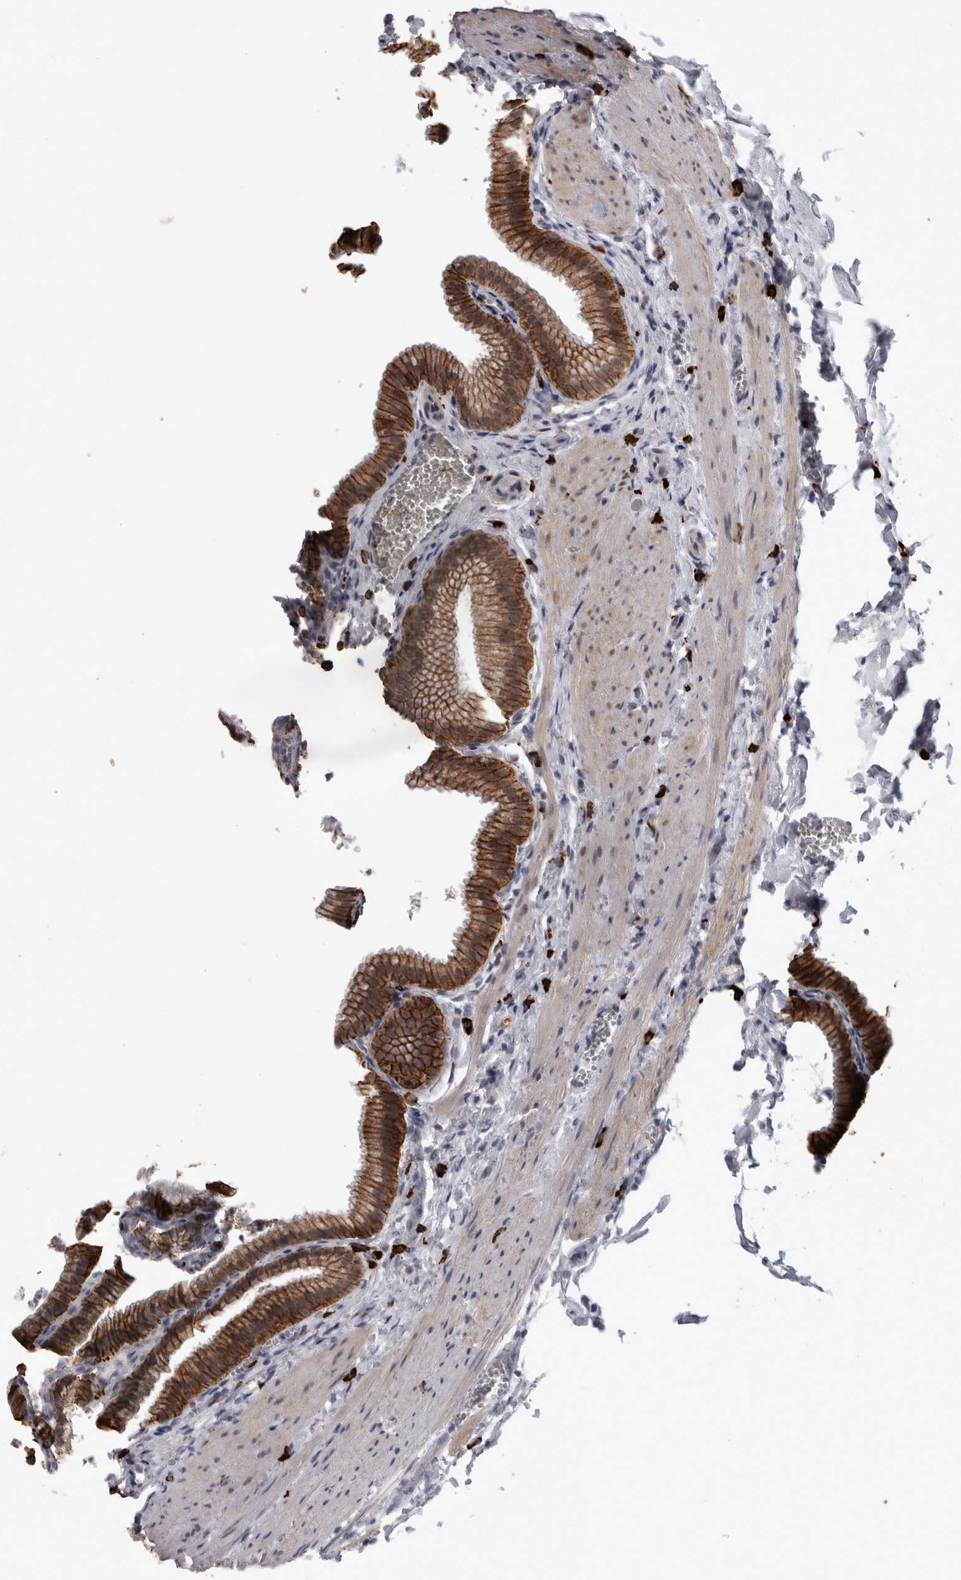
{"staining": {"intensity": "strong", "quantity": ">75%", "location": "cytoplasmic/membranous"}, "tissue": "gallbladder", "cell_type": "Glandular cells", "image_type": "normal", "snomed": [{"axis": "morphology", "description": "Normal tissue, NOS"}, {"axis": "topography", "description": "Gallbladder"}], "caption": "Gallbladder stained with a brown dye shows strong cytoplasmic/membranous positive staining in about >75% of glandular cells.", "gene": "PEBP4", "patient": {"sex": "male", "age": 38}}